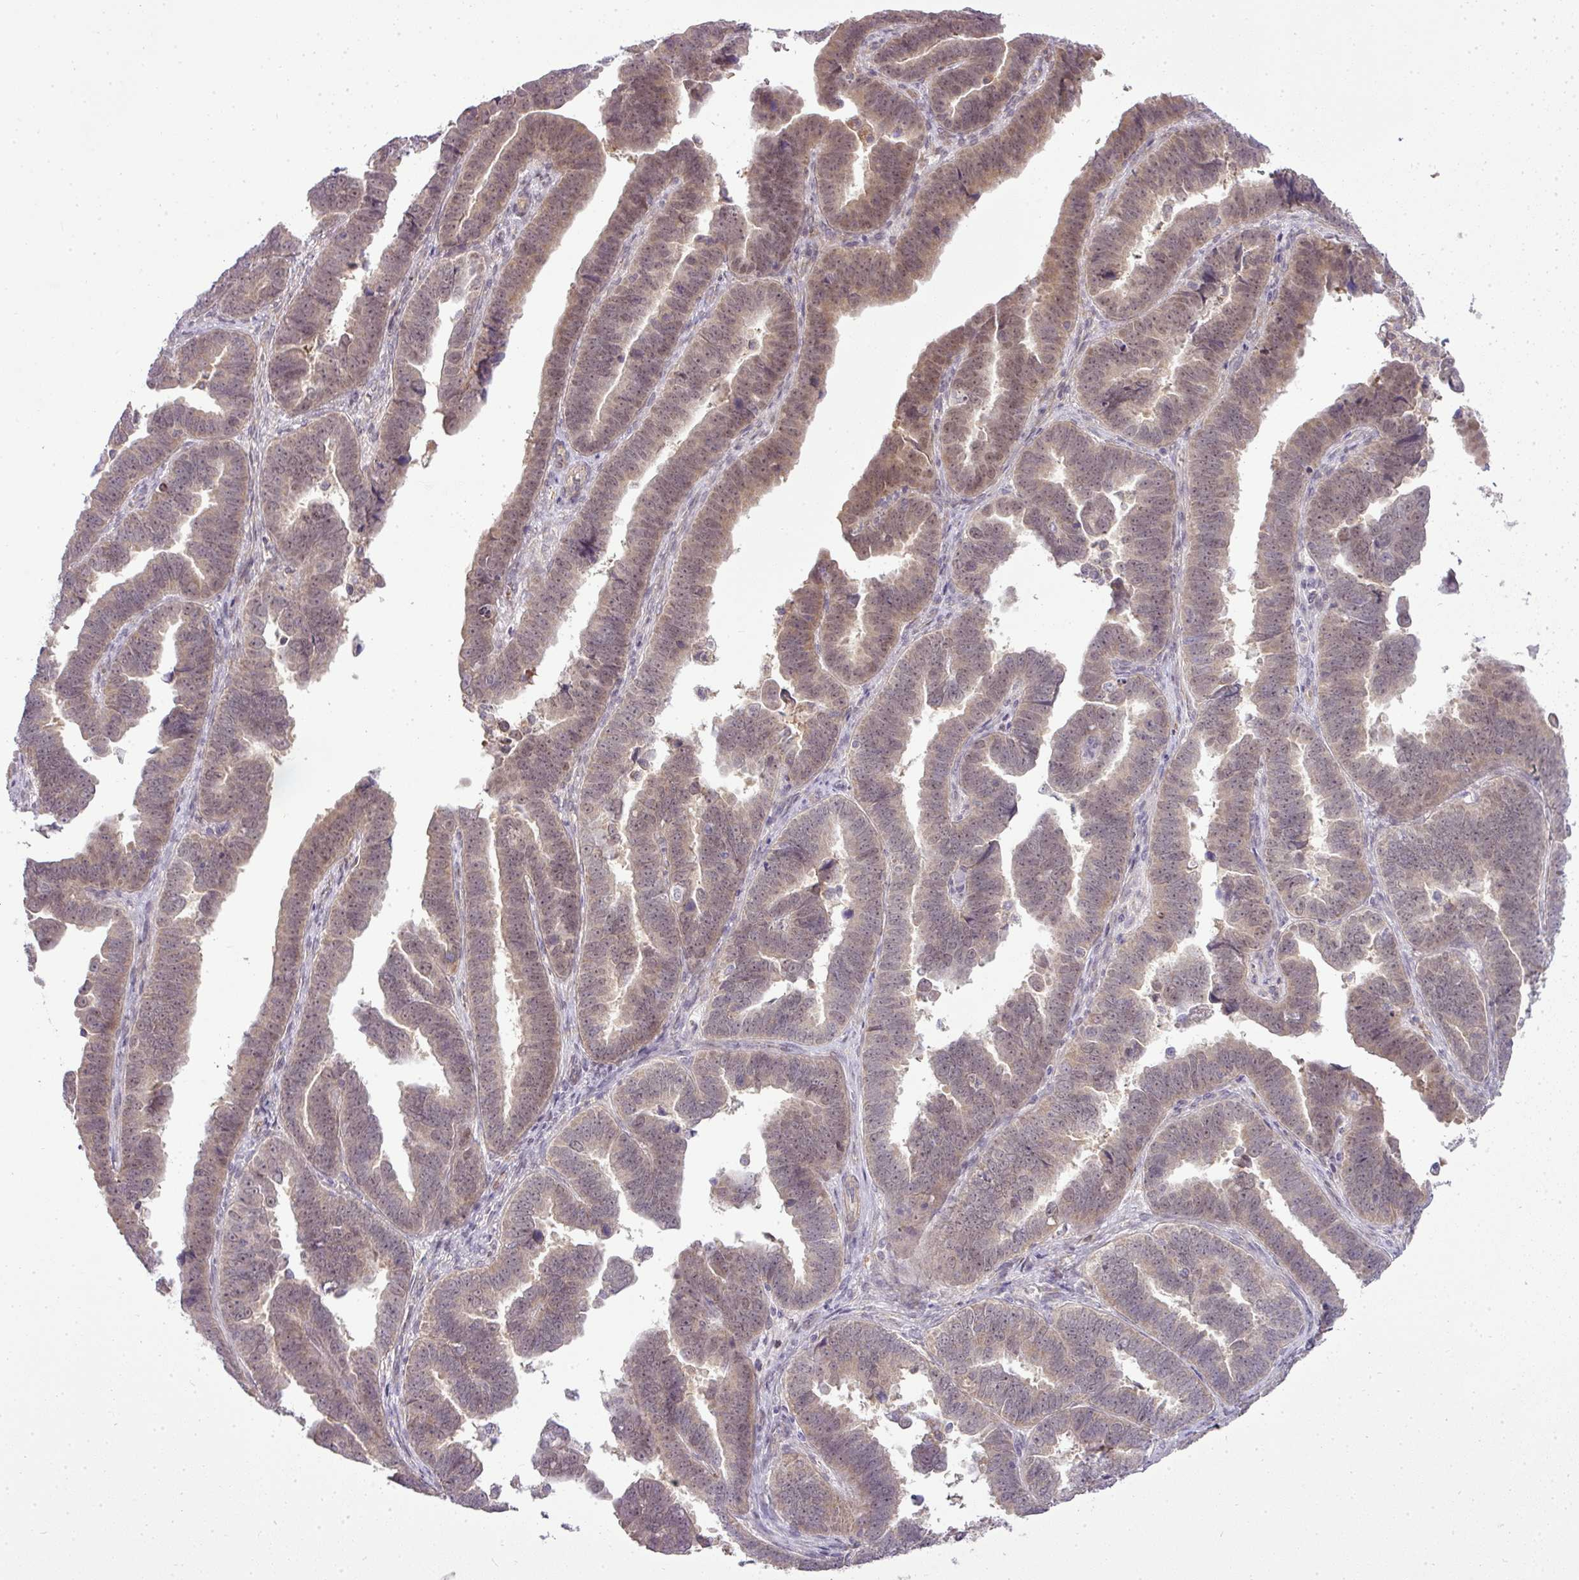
{"staining": {"intensity": "weak", "quantity": ">75%", "location": "cytoplasmic/membranous"}, "tissue": "endometrial cancer", "cell_type": "Tumor cells", "image_type": "cancer", "snomed": [{"axis": "morphology", "description": "Adenocarcinoma, NOS"}, {"axis": "topography", "description": "Endometrium"}], "caption": "IHC of endometrial adenocarcinoma displays low levels of weak cytoplasmic/membranous expression in approximately >75% of tumor cells.", "gene": "PDRG1", "patient": {"sex": "female", "age": 75}}